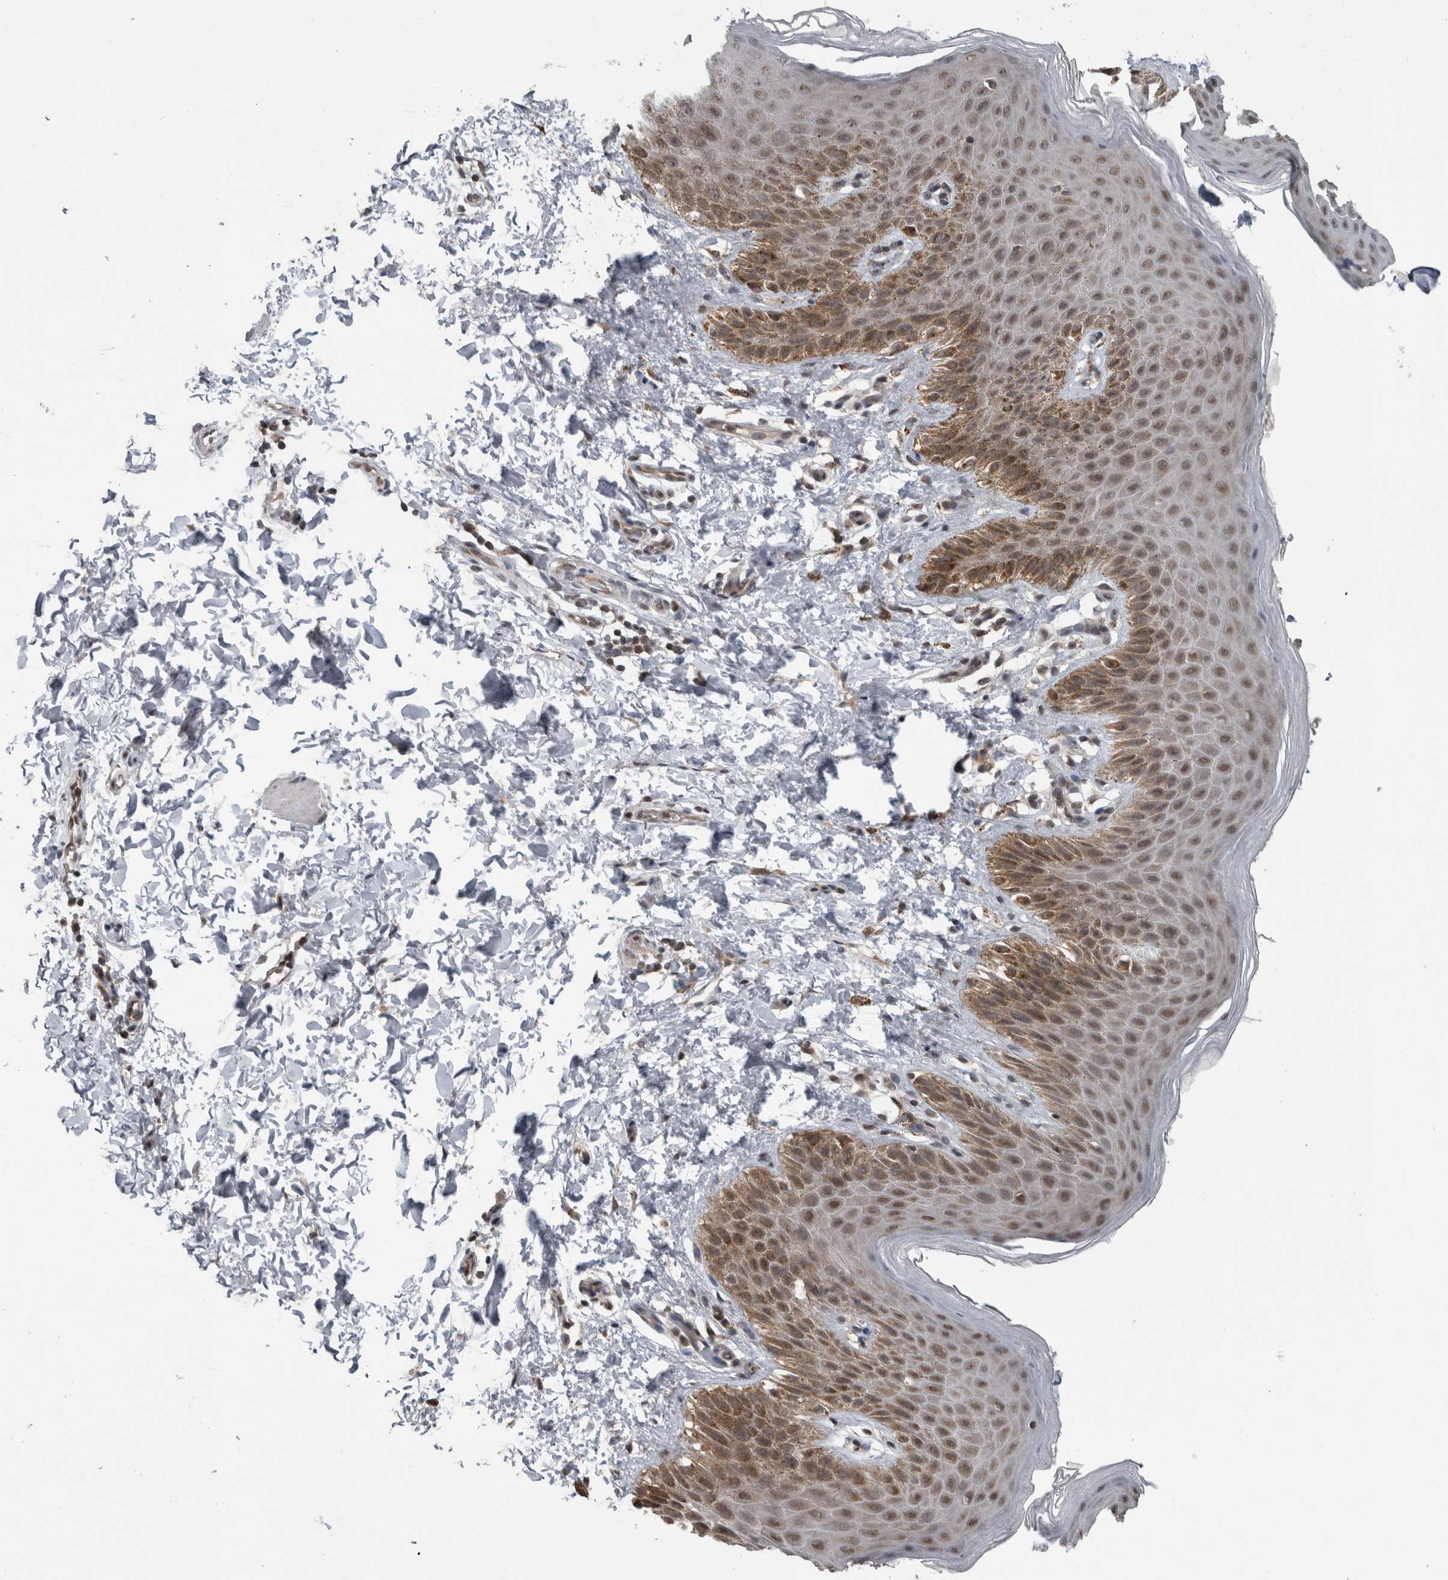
{"staining": {"intensity": "moderate", "quantity": "25%-75%", "location": "cytoplasmic/membranous,nuclear"}, "tissue": "skin", "cell_type": "Epidermal cells", "image_type": "normal", "snomed": [{"axis": "morphology", "description": "Normal tissue, NOS"}, {"axis": "topography", "description": "Anal"}, {"axis": "topography", "description": "Peripheral nerve tissue"}], "caption": "A brown stain labels moderate cytoplasmic/membranous,nuclear expression of a protein in epidermal cells of benign human skin.", "gene": "ENY2", "patient": {"sex": "male", "age": 44}}